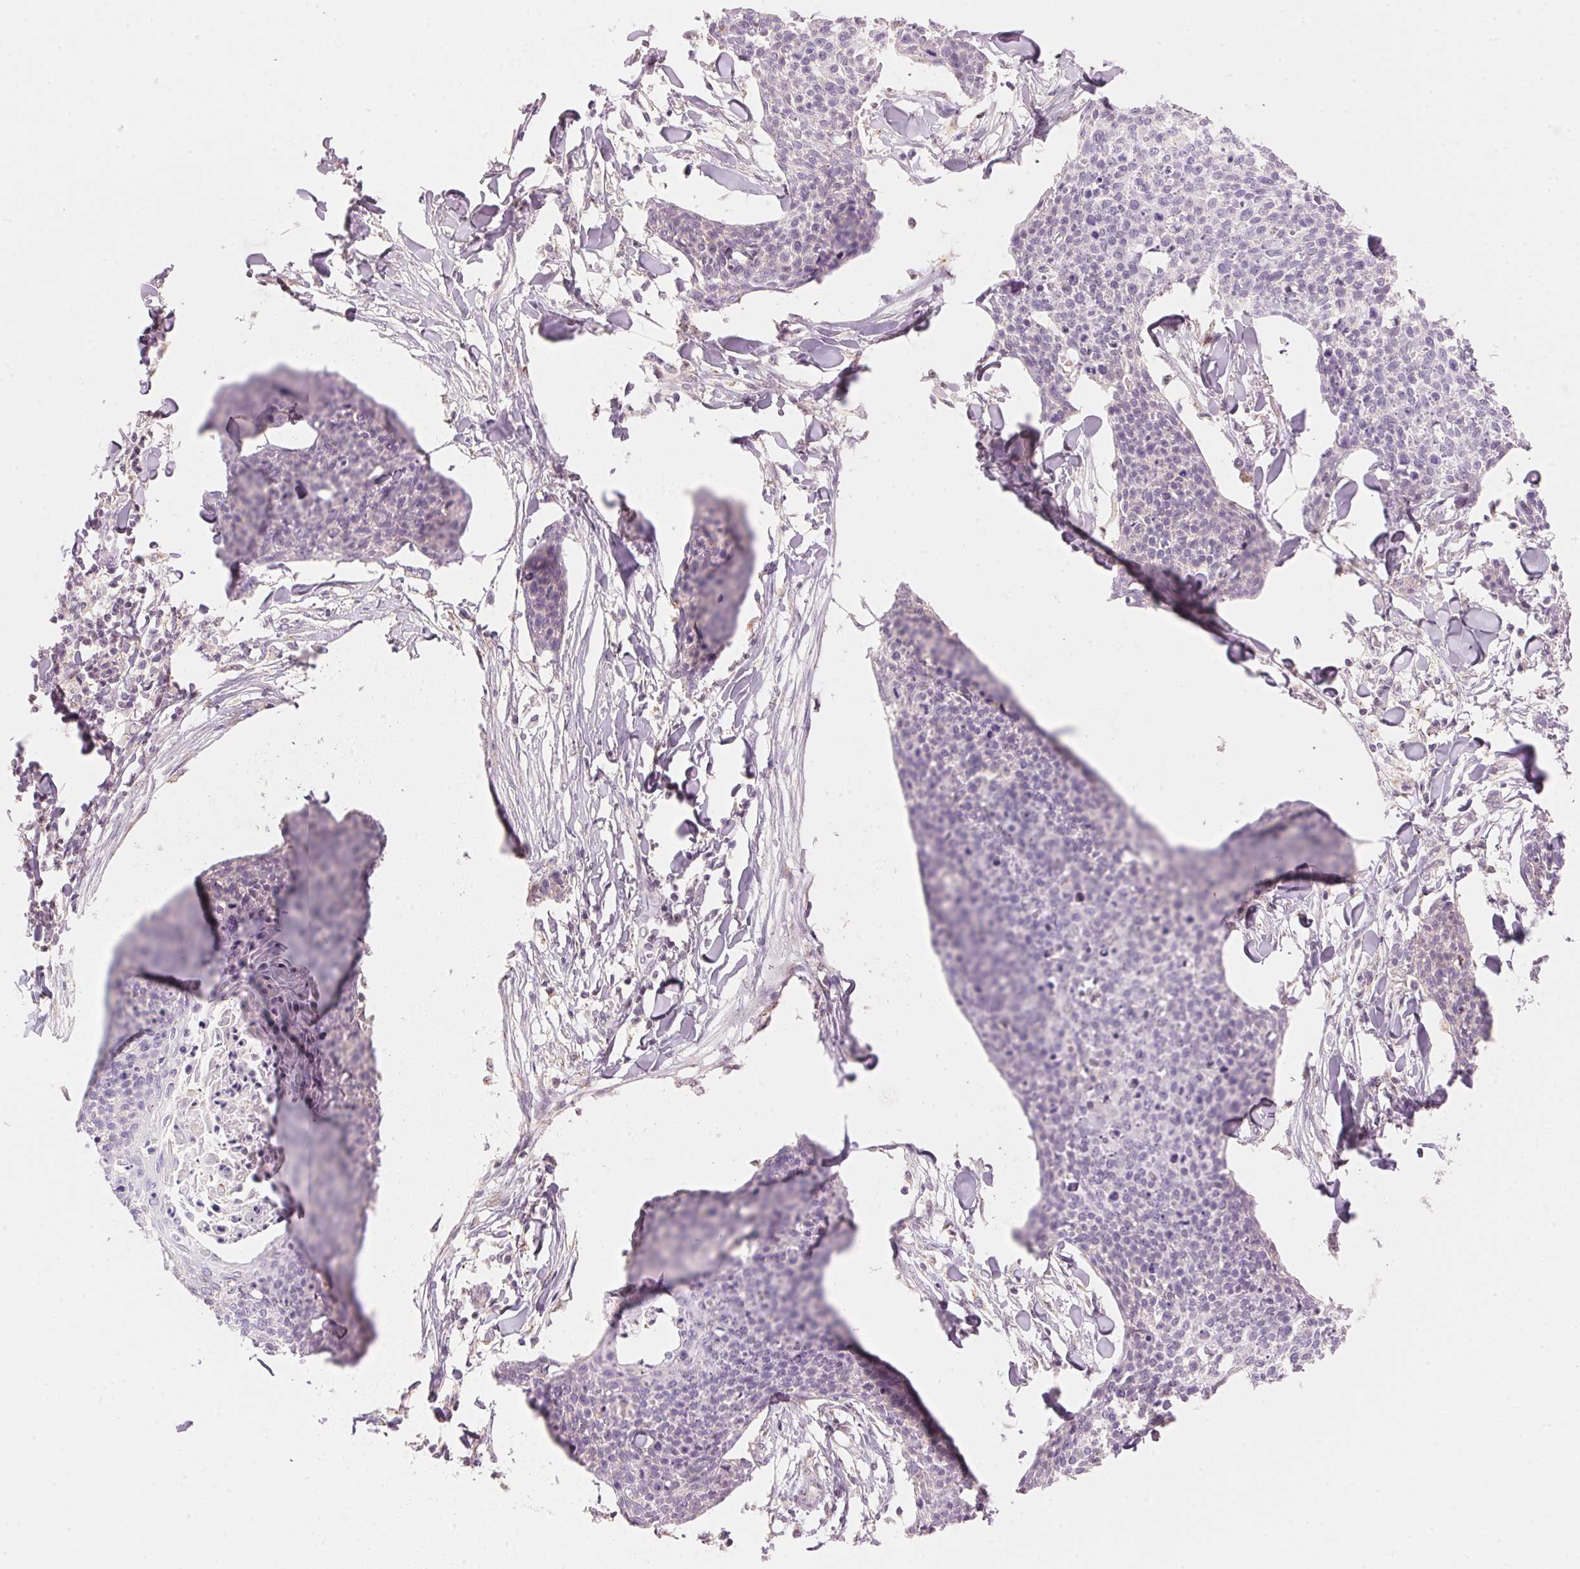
{"staining": {"intensity": "negative", "quantity": "none", "location": "none"}, "tissue": "skin cancer", "cell_type": "Tumor cells", "image_type": "cancer", "snomed": [{"axis": "morphology", "description": "Squamous cell carcinoma, NOS"}, {"axis": "topography", "description": "Skin"}, {"axis": "topography", "description": "Vulva"}], "caption": "There is no significant staining in tumor cells of skin cancer. (Brightfield microscopy of DAB (3,3'-diaminobenzidine) immunohistochemistry (IHC) at high magnification).", "gene": "HOXB13", "patient": {"sex": "female", "age": 75}}